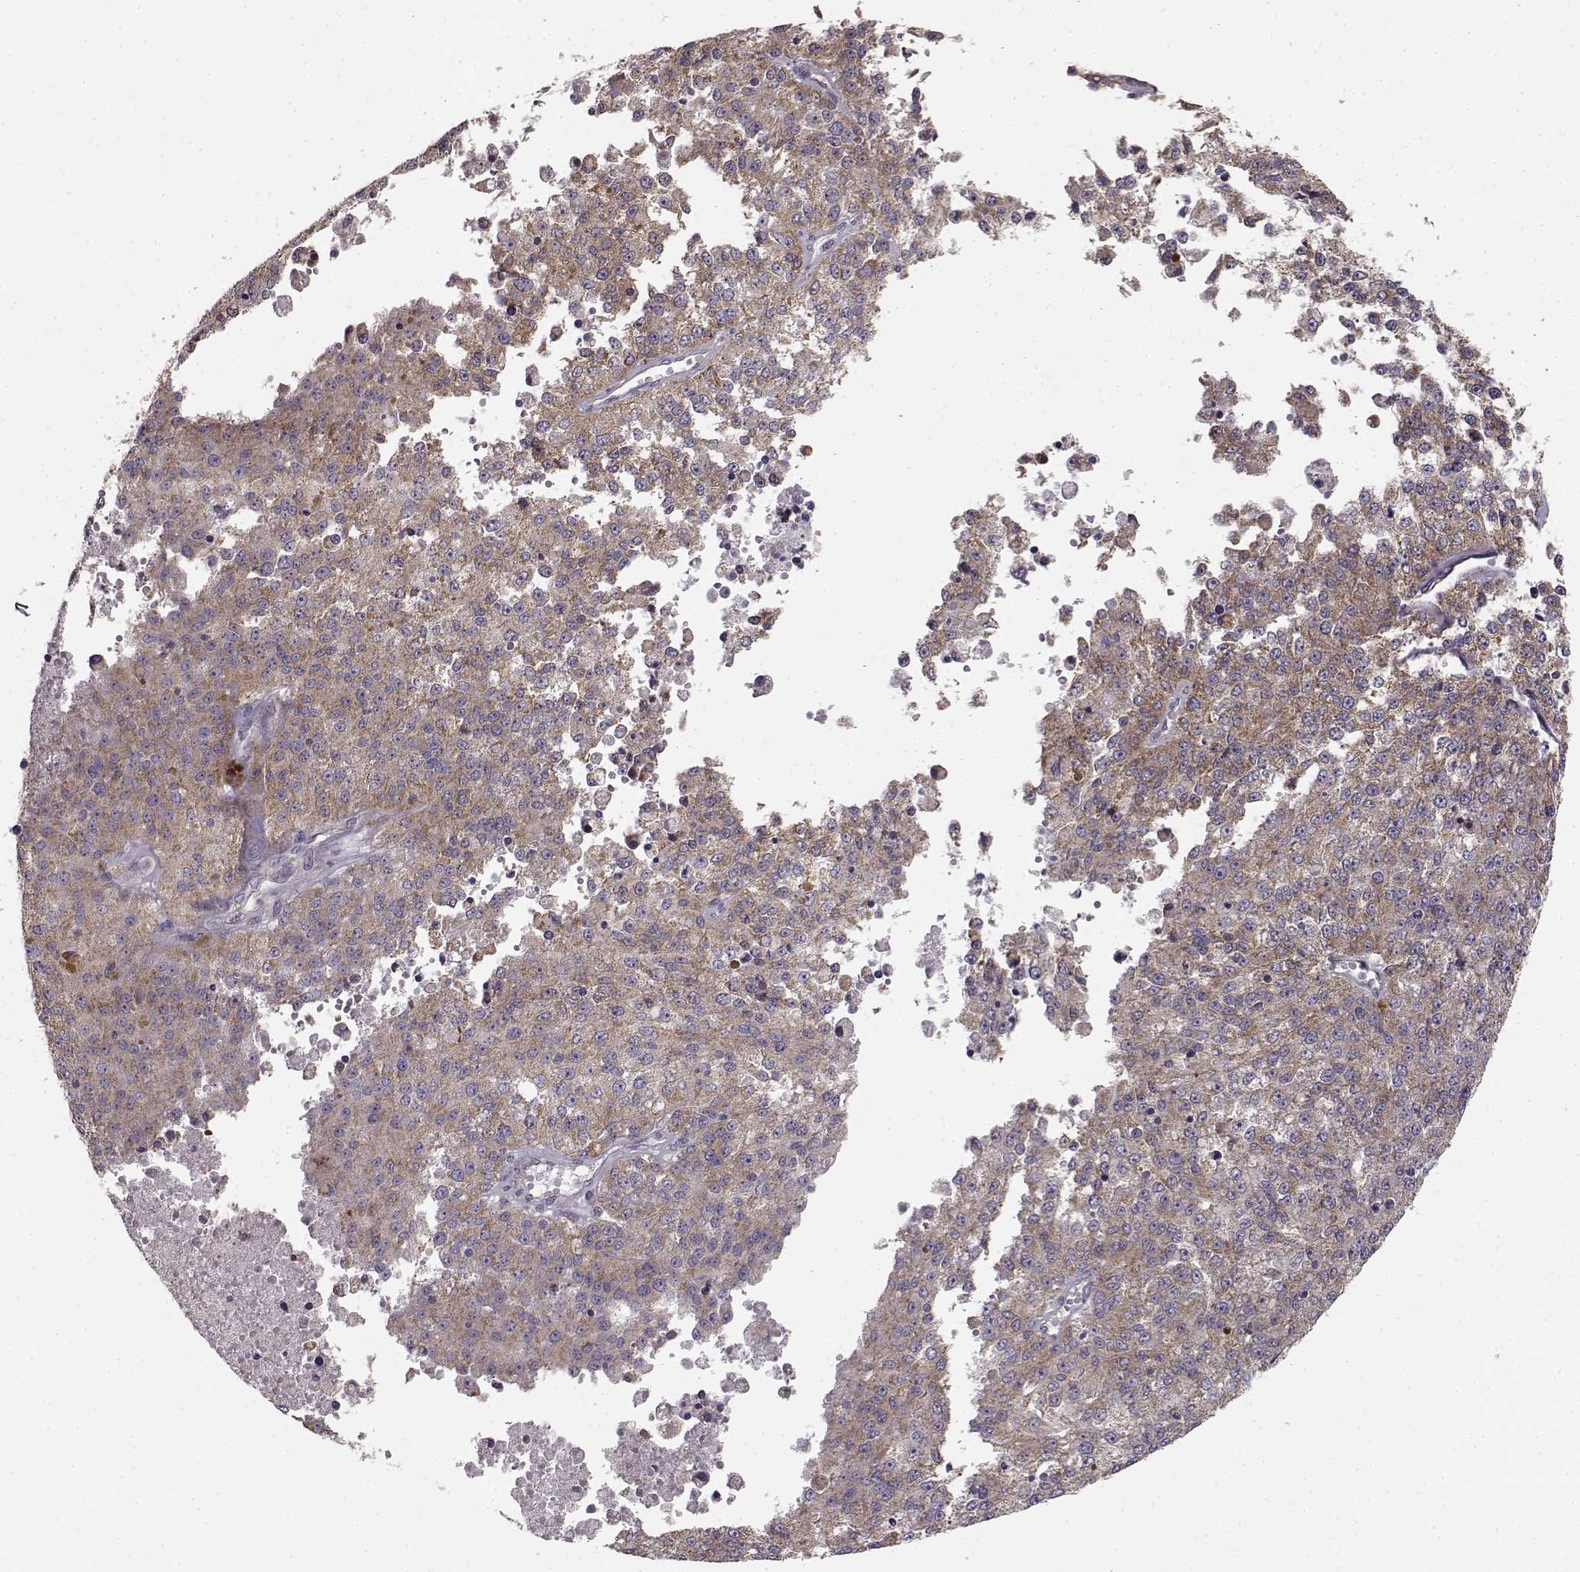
{"staining": {"intensity": "moderate", "quantity": ">75%", "location": "cytoplasmic/membranous"}, "tissue": "melanoma", "cell_type": "Tumor cells", "image_type": "cancer", "snomed": [{"axis": "morphology", "description": "Malignant melanoma, Metastatic site"}, {"axis": "topography", "description": "Lymph node"}], "caption": "Brown immunohistochemical staining in human malignant melanoma (metastatic site) displays moderate cytoplasmic/membranous expression in about >75% of tumor cells.", "gene": "ERBB3", "patient": {"sex": "female", "age": 64}}